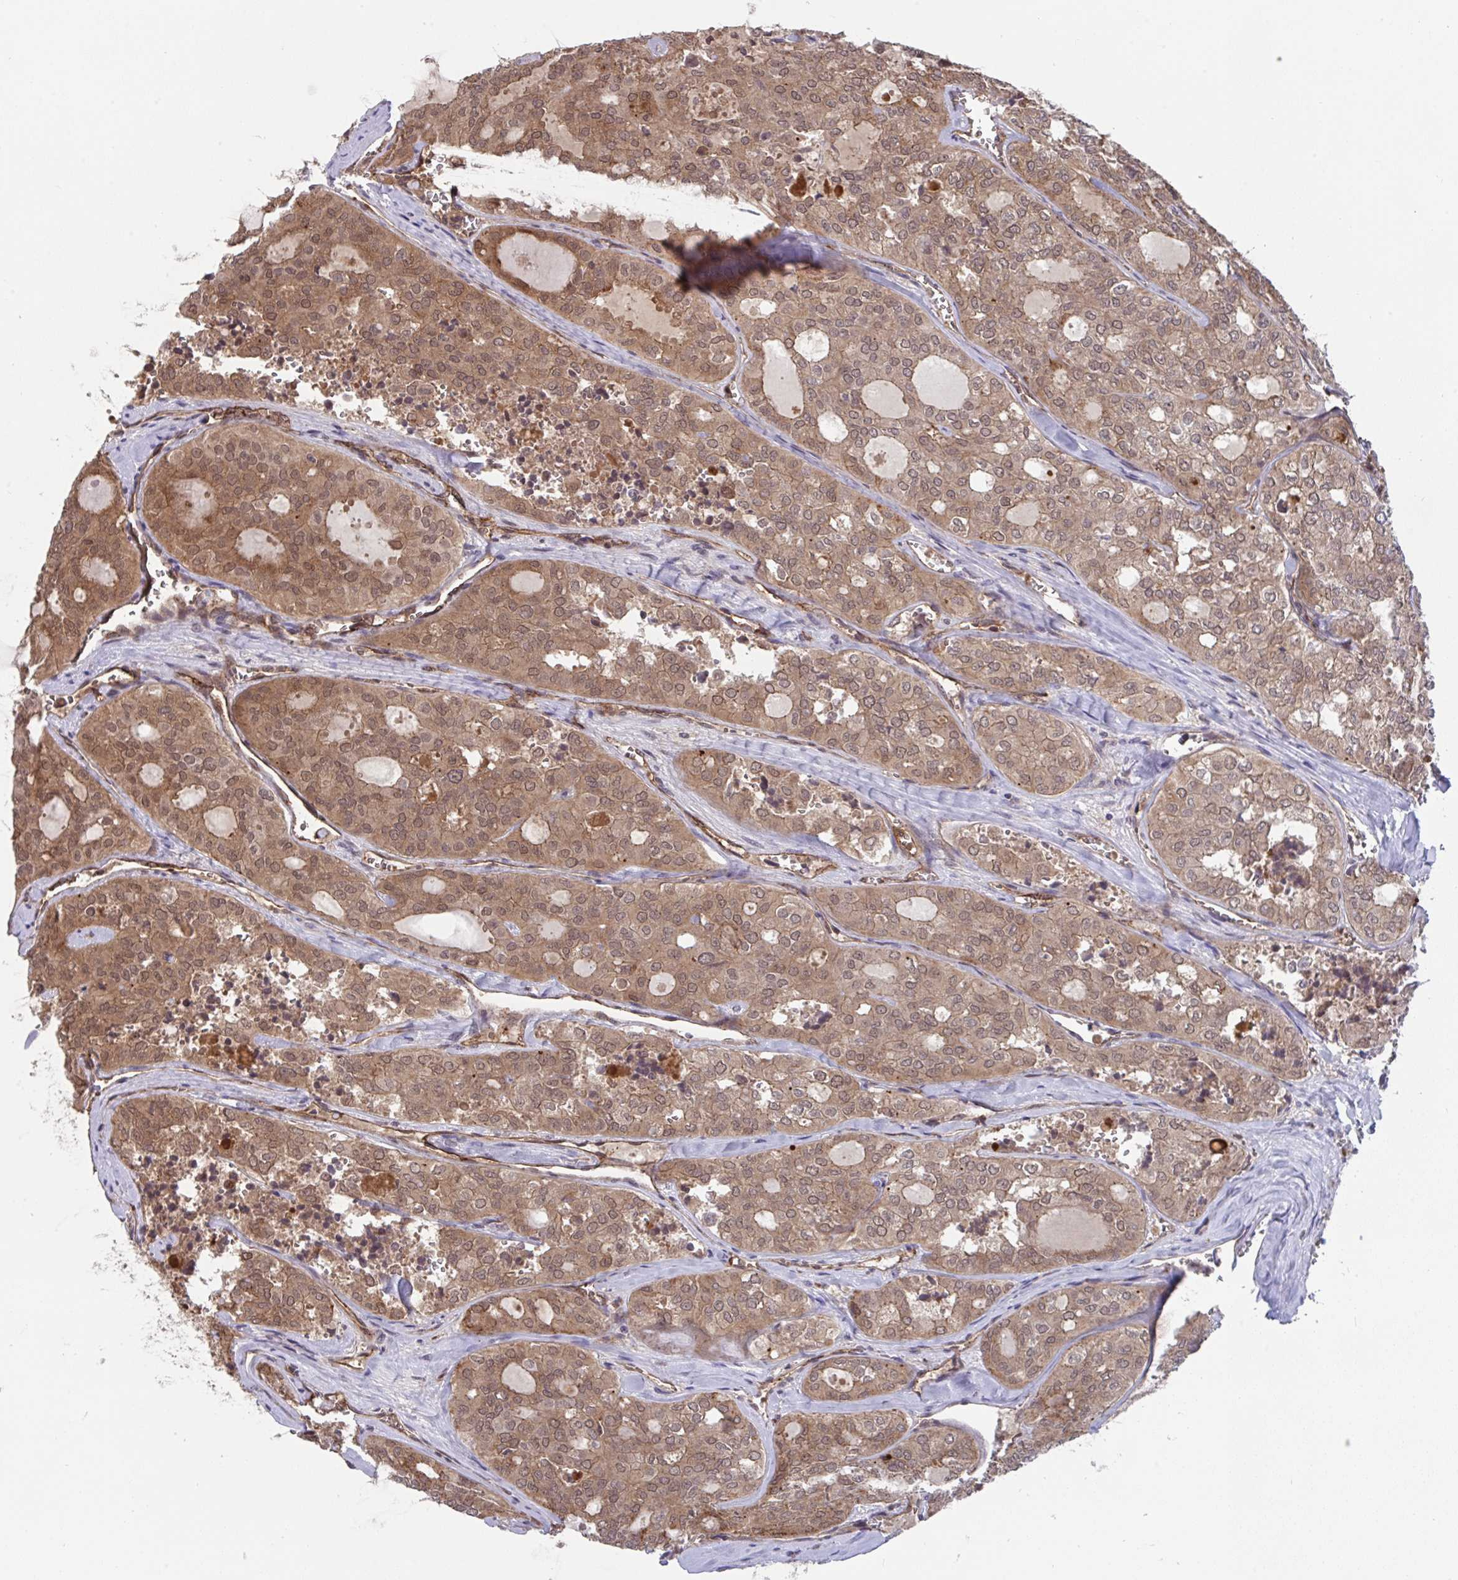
{"staining": {"intensity": "moderate", "quantity": ">75%", "location": "cytoplasmic/membranous,nuclear"}, "tissue": "thyroid cancer", "cell_type": "Tumor cells", "image_type": "cancer", "snomed": [{"axis": "morphology", "description": "Follicular adenoma carcinoma, NOS"}, {"axis": "topography", "description": "Thyroid gland"}], "caption": "This micrograph demonstrates IHC staining of human thyroid cancer, with medium moderate cytoplasmic/membranous and nuclear positivity in approximately >75% of tumor cells.", "gene": "TIGAR", "patient": {"sex": "male", "age": 75}}